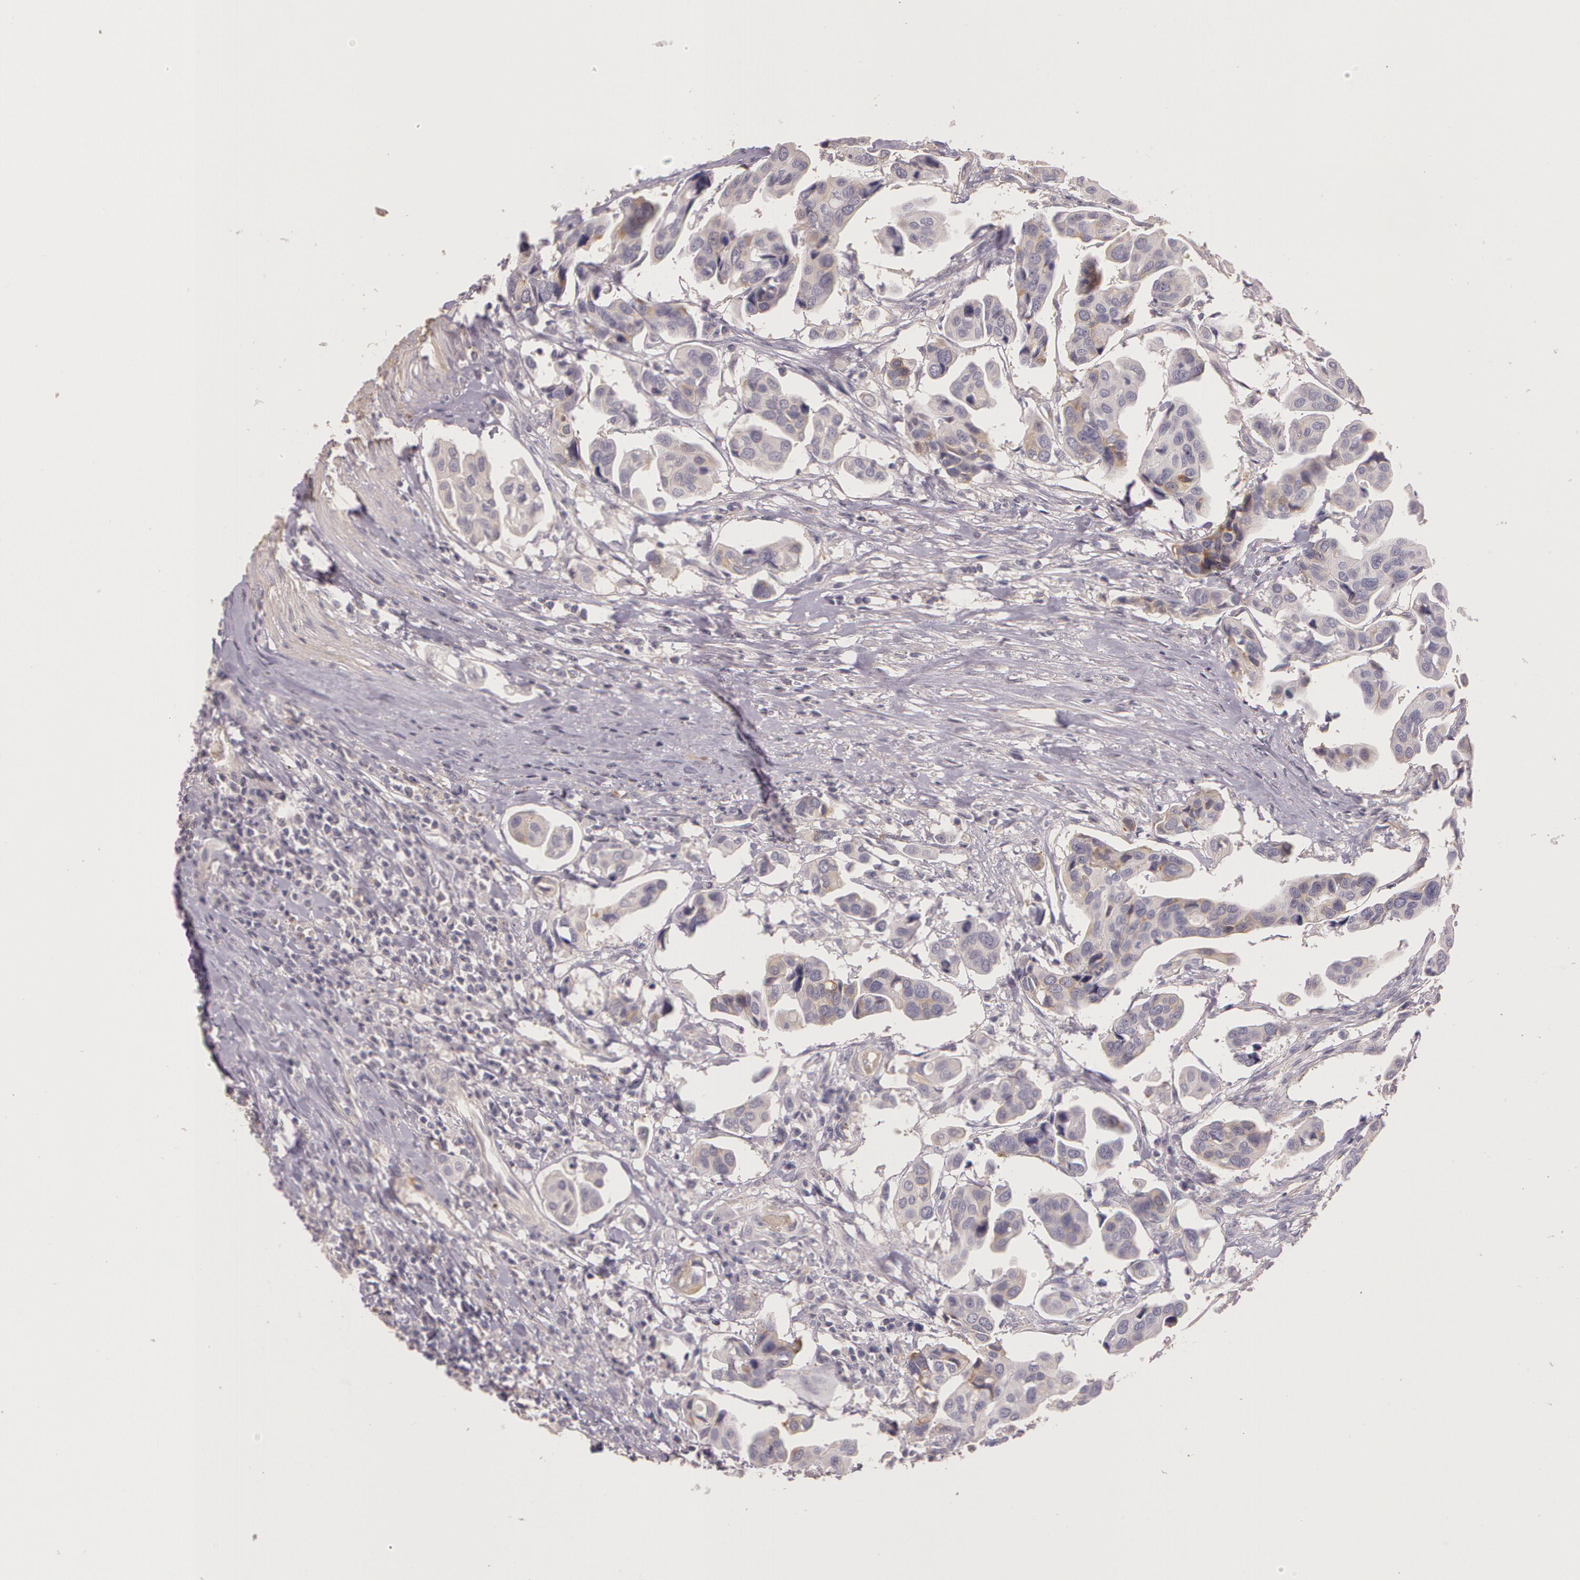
{"staining": {"intensity": "weak", "quantity": "<25%", "location": "cytoplasmic/membranous"}, "tissue": "urothelial cancer", "cell_type": "Tumor cells", "image_type": "cancer", "snomed": [{"axis": "morphology", "description": "Adenocarcinoma, NOS"}, {"axis": "topography", "description": "Urinary bladder"}], "caption": "Tumor cells are negative for protein expression in human urothelial cancer.", "gene": "G2E3", "patient": {"sex": "male", "age": 61}}